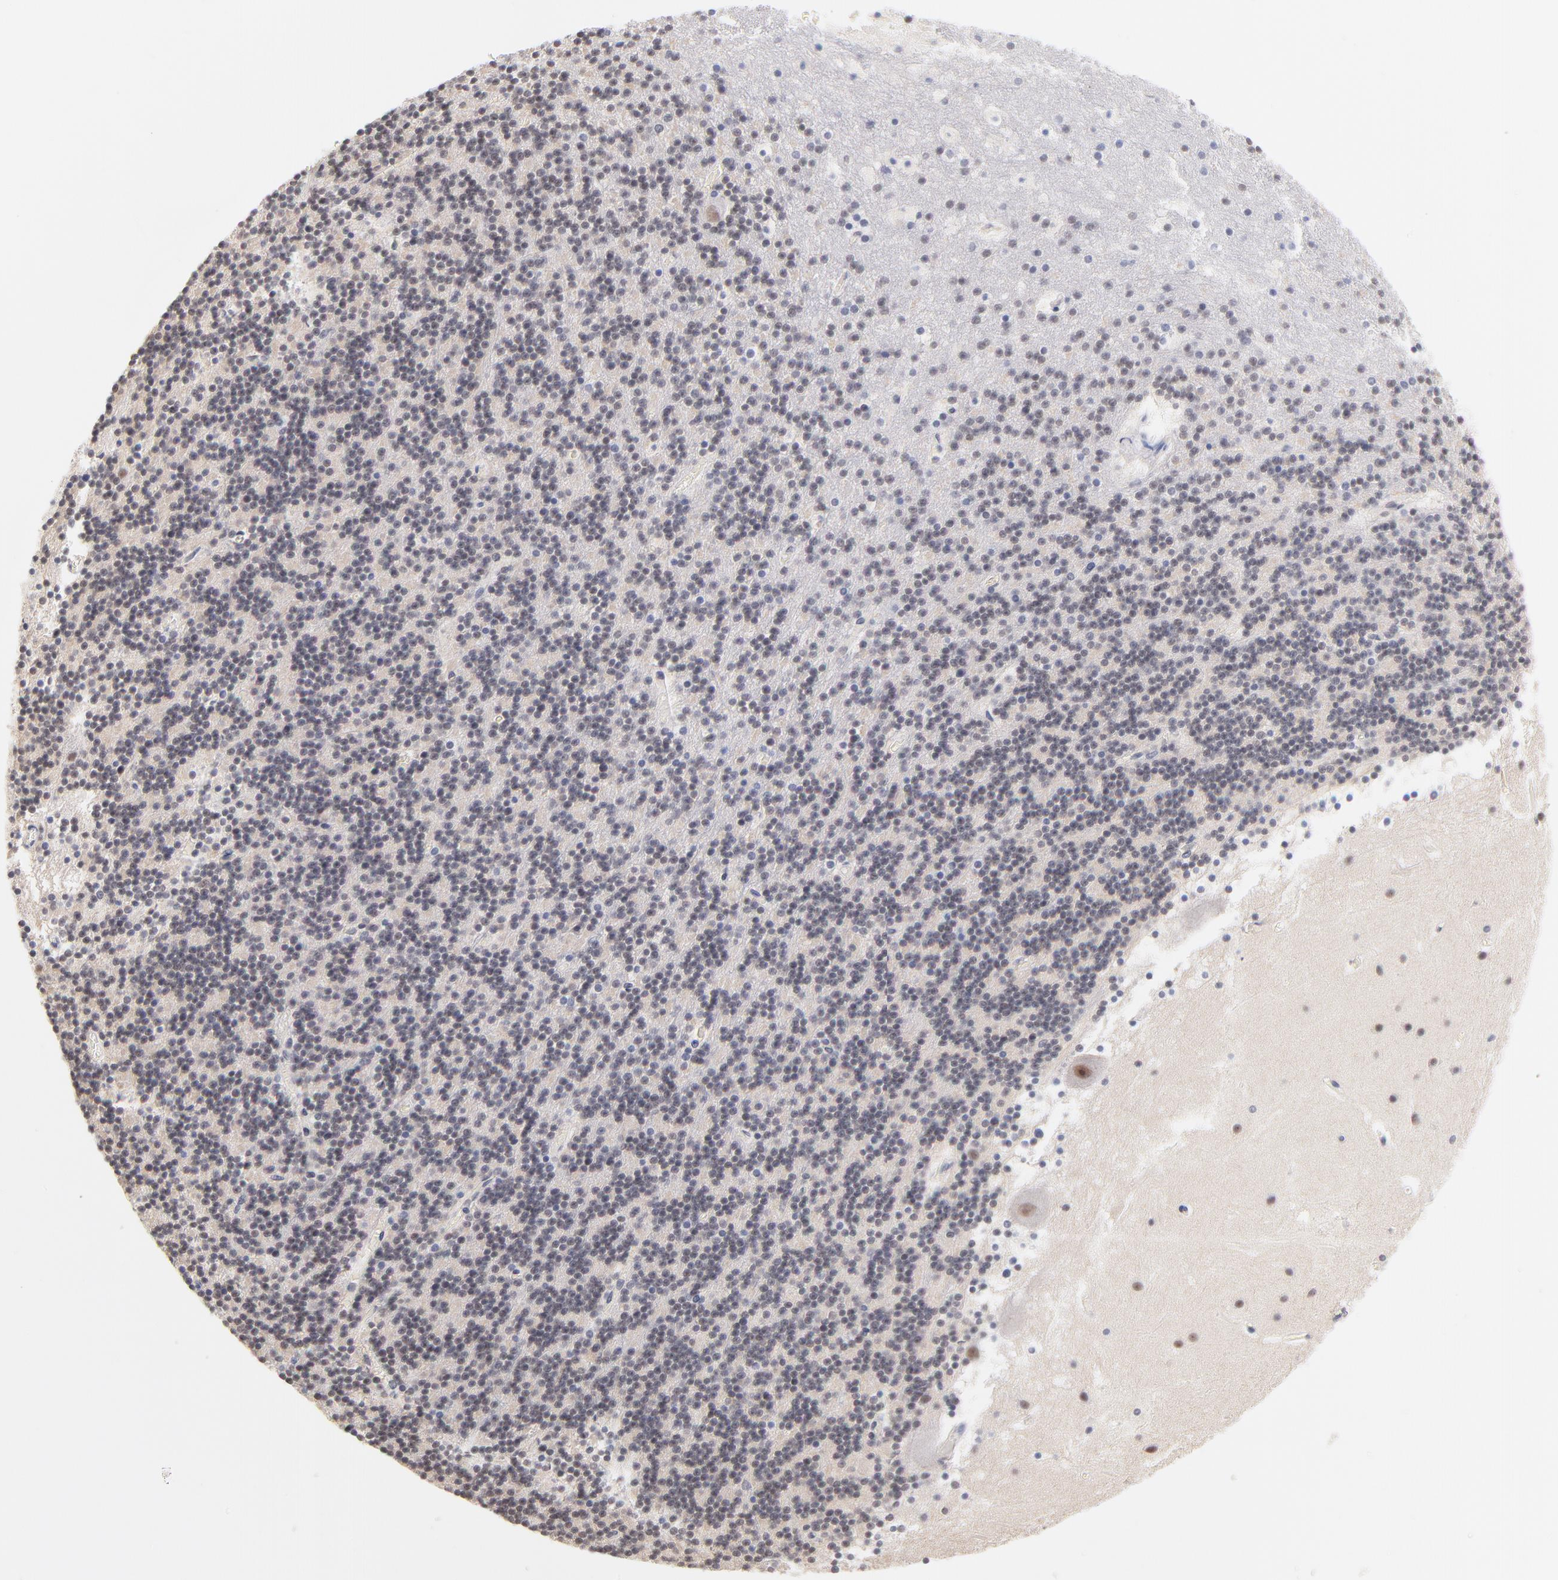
{"staining": {"intensity": "negative", "quantity": "none", "location": "none"}, "tissue": "cerebellum", "cell_type": "Cells in granular layer", "image_type": "normal", "snomed": [{"axis": "morphology", "description": "Normal tissue, NOS"}, {"axis": "topography", "description": "Cerebellum"}], "caption": "Immunohistochemical staining of normal cerebellum displays no significant positivity in cells in granular layer. (Stains: DAB (3,3'-diaminobenzidine) immunohistochemistry with hematoxylin counter stain, Microscopy: brightfield microscopy at high magnification).", "gene": "ZNF74", "patient": {"sex": "male", "age": 45}}